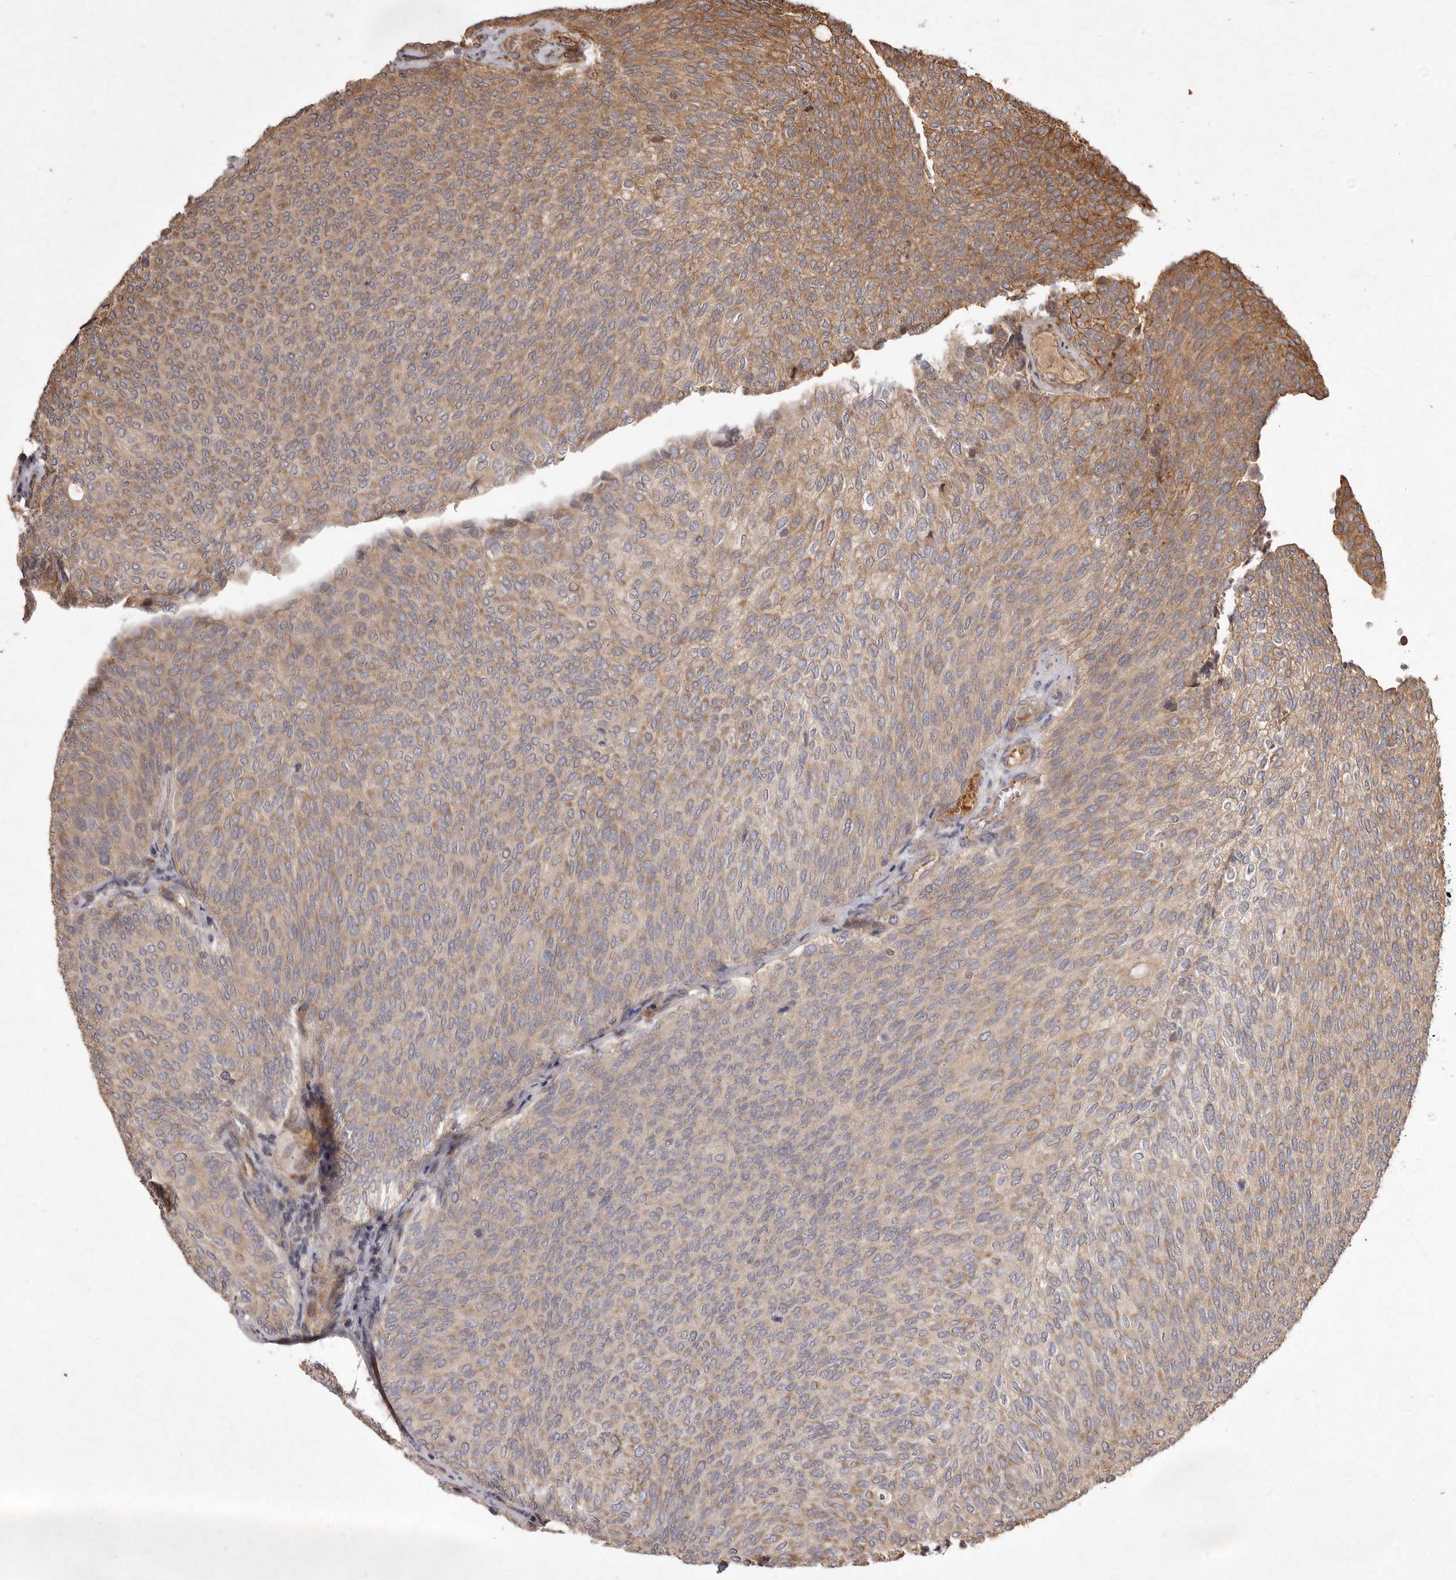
{"staining": {"intensity": "moderate", "quantity": ">75%", "location": "cytoplasmic/membranous"}, "tissue": "urothelial cancer", "cell_type": "Tumor cells", "image_type": "cancer", "snomed": [{"axis": "morphology", "description": "Urothelial carcinoma, Low grade"}, {"axis": "topography", "description": "Urinary bladder"}], "caption": "Immunohistochemistry (IHC) staining of urothelial carcinoma (low-grade), which demonstrates medium levels of moderate cytoplasmic/membranous expression in about >75% of tumor cells indicating moderate cytoplasmic/membranous protein positivity. The staining was performed using DAB (brown) for protein detection and nuclei were counterstained in hematoxylin (blue).", "gene": "SEMA3A", "patient": {"sex": "female", "age": 79}}